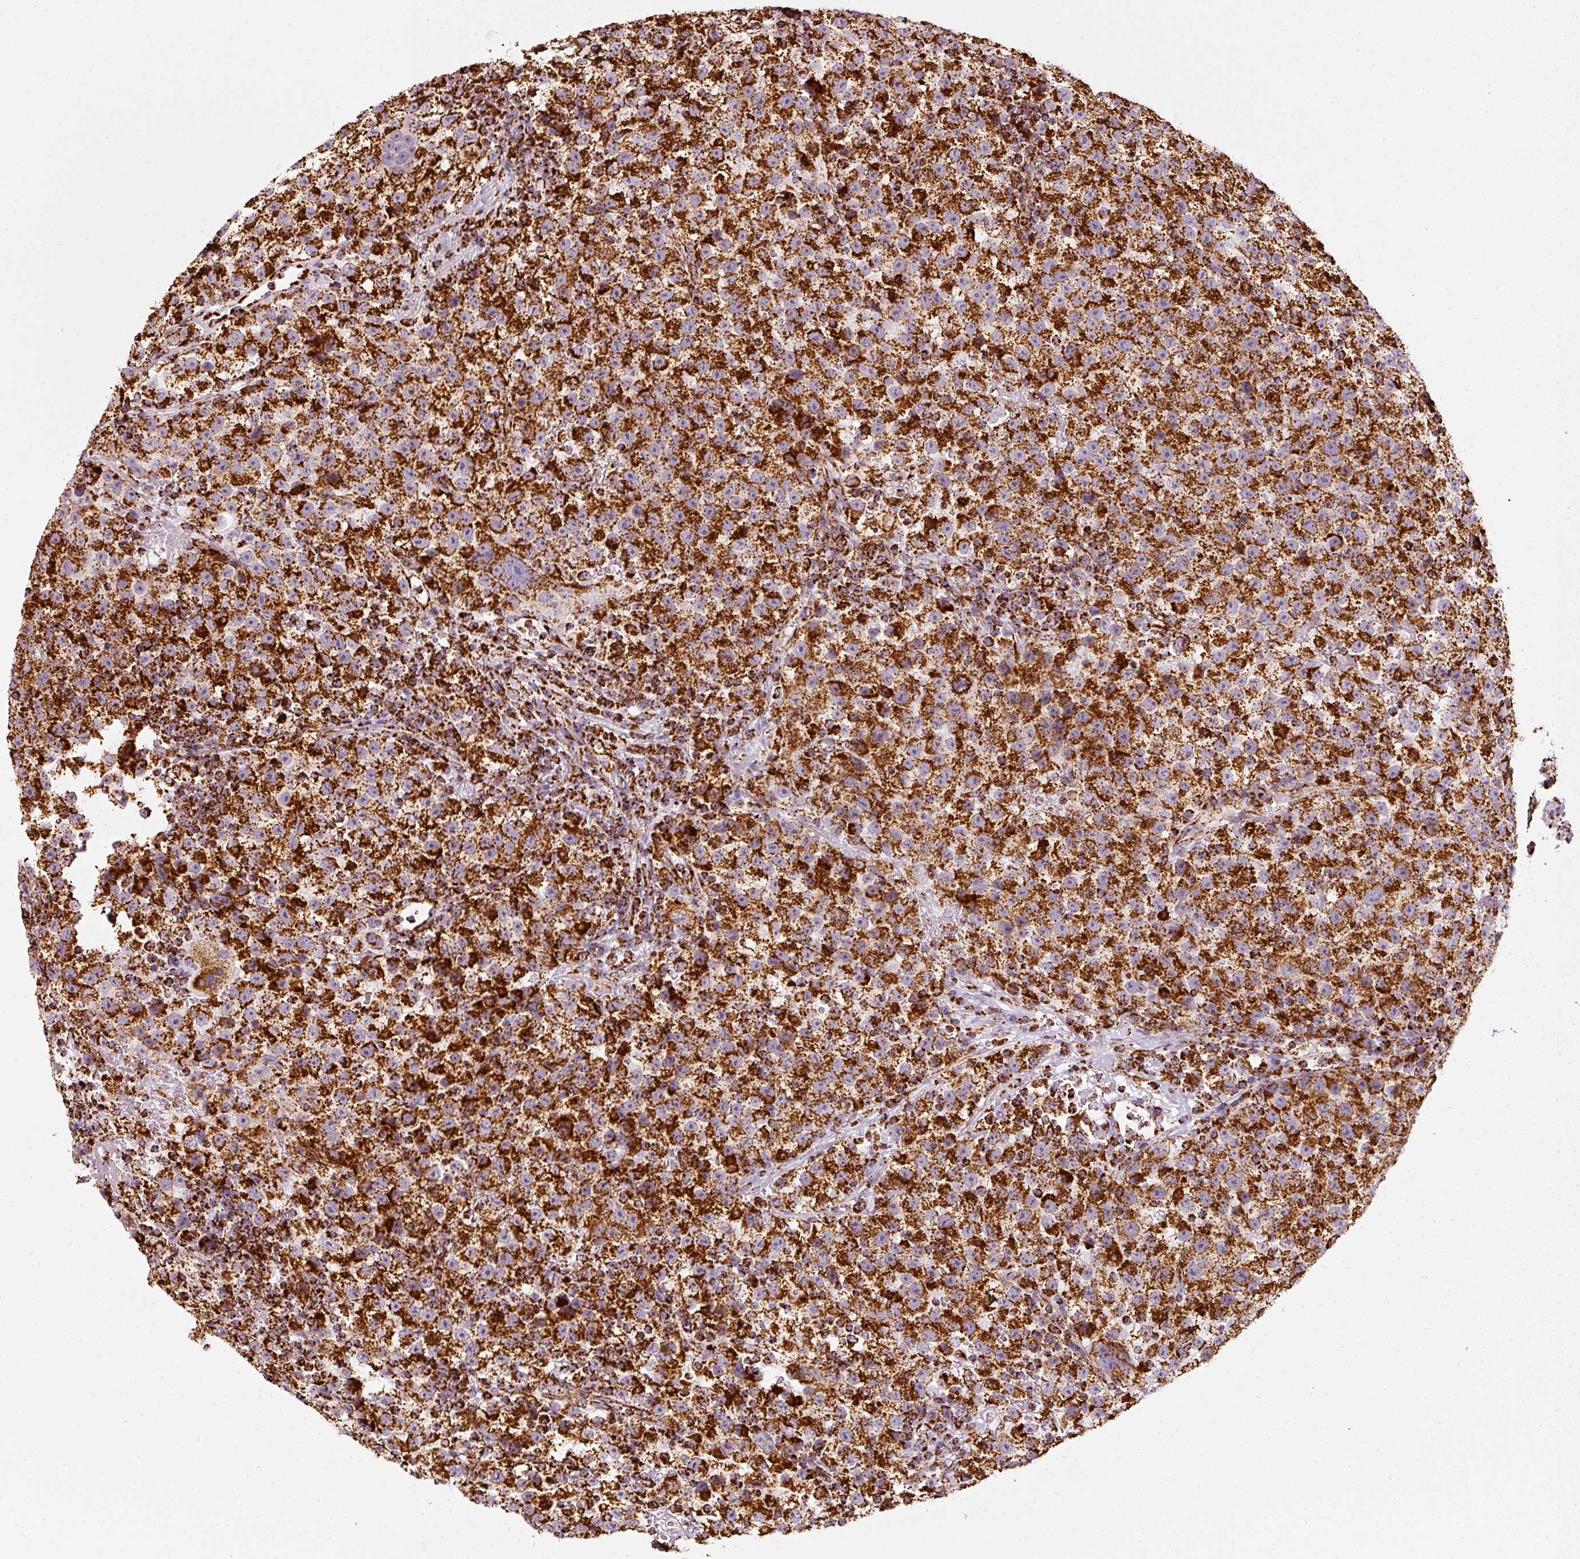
{"staining": {"intensity": "strong", "quantity": ">75%", "location": "cytoplasmic/membranous"}, "tissue": "testis cancer", "cell_type": "Tumor cells", "image_type": "cancer", "snomed": [{"axis": "morphology", "description": "Seminoma, NOS"}, {"axis": "topography", "description": "Testis"}], "caption": "The immunohistochemical stain highlights strong cytoplasmic/membranous staining in tumor cells of testis cancer (seminoma) tissue. Immunohistochemistry (ihc) stains the protein of interest in brown and the nuclei are stained blue.", "gene": "MT-CO2", "patient": {"sex": "male", "age": 22}}